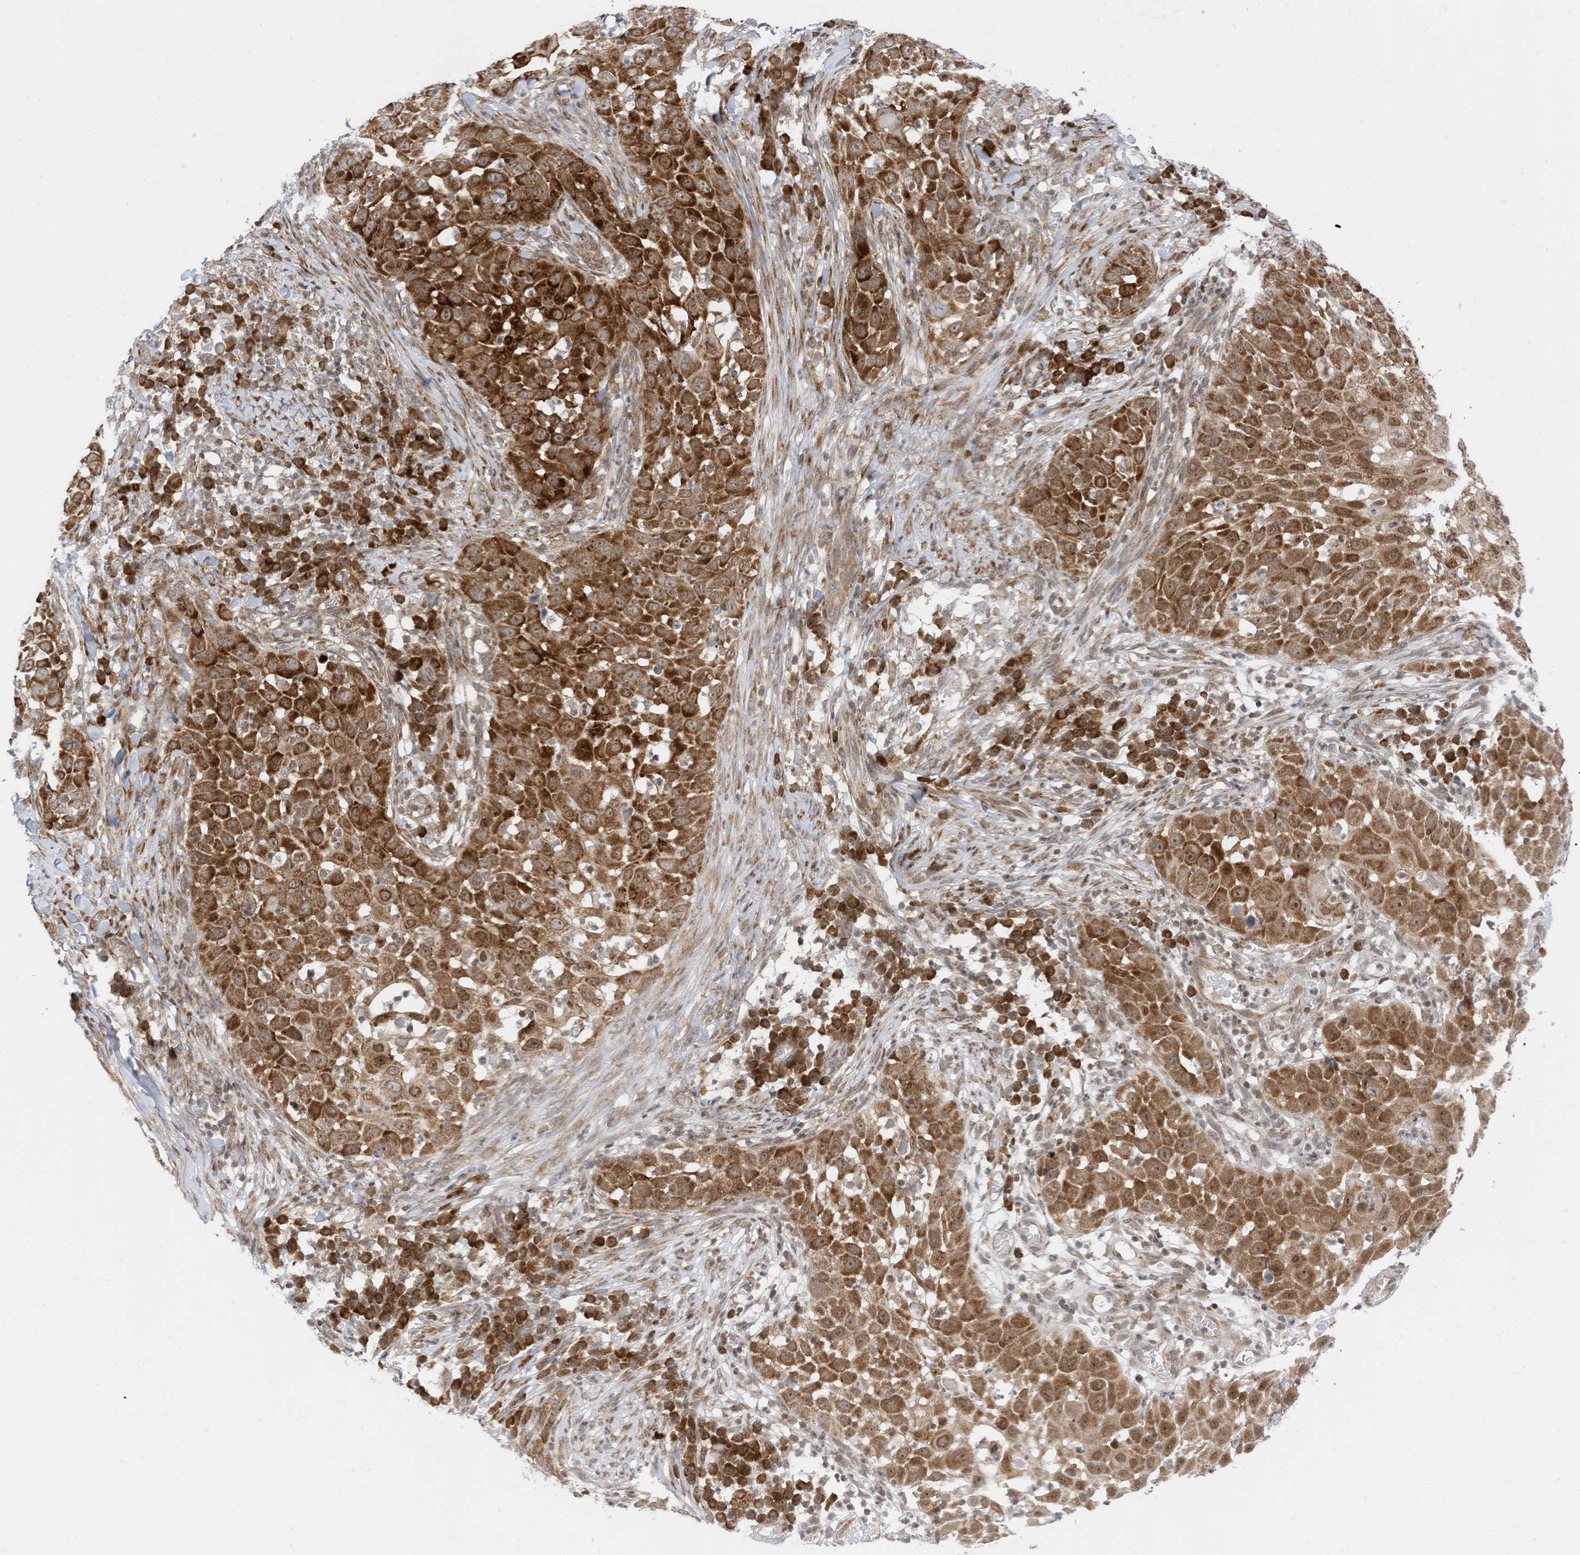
{"staining": {"intensity": "moderate", "quantity": ">75%", "location": "cytoplasmic/membranous,nuclear"}, "tissue": "skin cancer", "cell_type": "Tumor cells", "image_type": "cancer", "snomed": [{"axis": "morphology", "description": "Squamous cell carcinoma, NOS"}, {"axis": "topography", "description": "Skin"}], "caption": "About >75% of tumor cells in human skin cancer display moderate cytoplasmic/membranous and nuclear protein positivity as visualized by brown immunohistochemical staining.", "gene": "EDF1", "patient": {"sex": "female", "age": 44}}